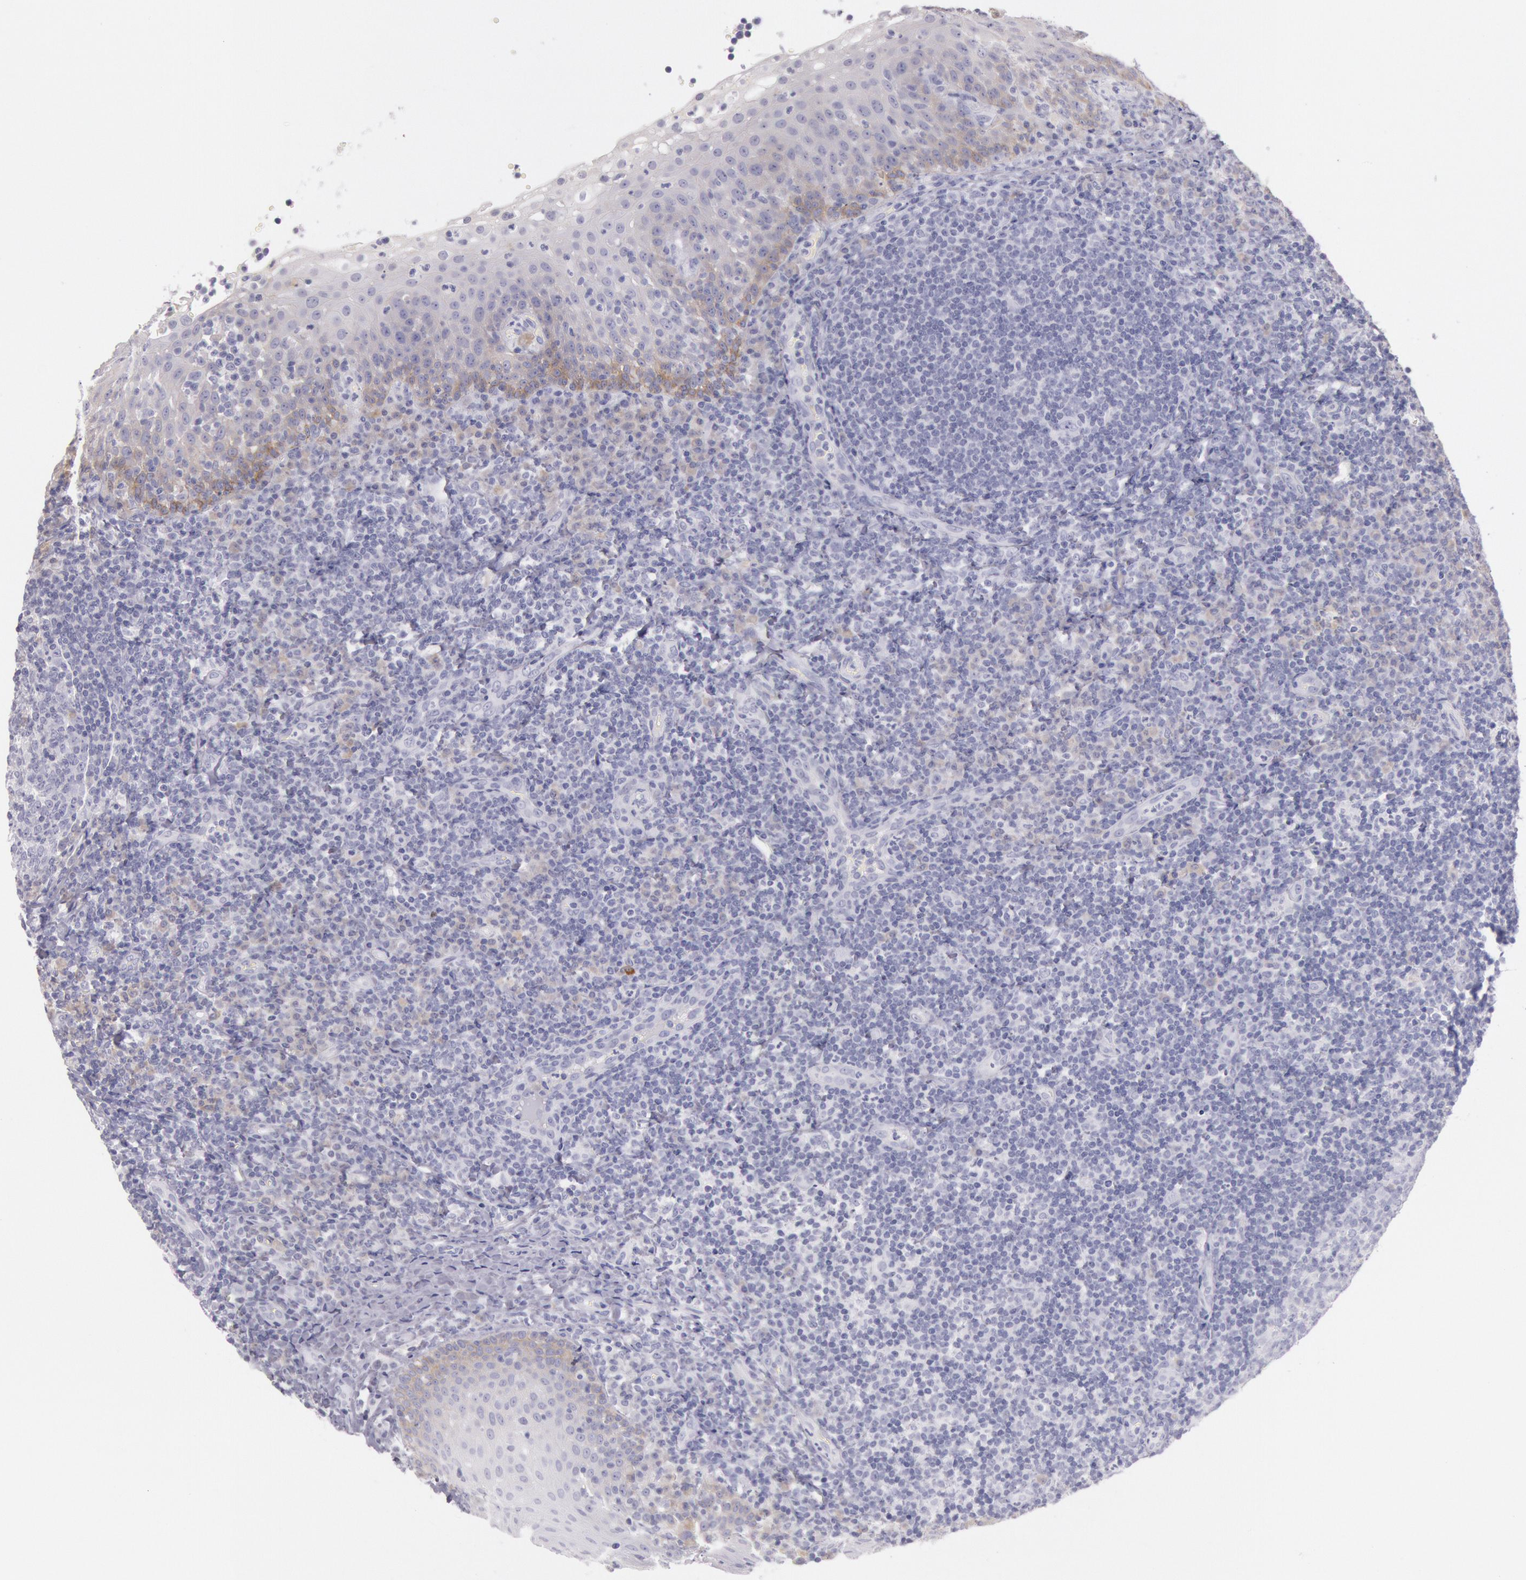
{"staining": {"intensity": "negative", "quantity": "none", "location": "none"}, "tissue": "tonsil", "cell_type": "Germinal center cells", "image_type": "normal", "snomed": [{"axis": "morphology", "description": "Normal tissue, NOS"}, {"axis": "topography", "description": "Tonsil"}], "caption": "Immunohistochemistry micrograph of unremarkable human tonsil stained for a protein (brown), which shows no positivity in germinal center cells. (DAB (3,3'-diaminobenzidine) immunohistochemistry, high magnification).", "gene": "EGFR", "patient": {"sex": "female", "age": 40}}